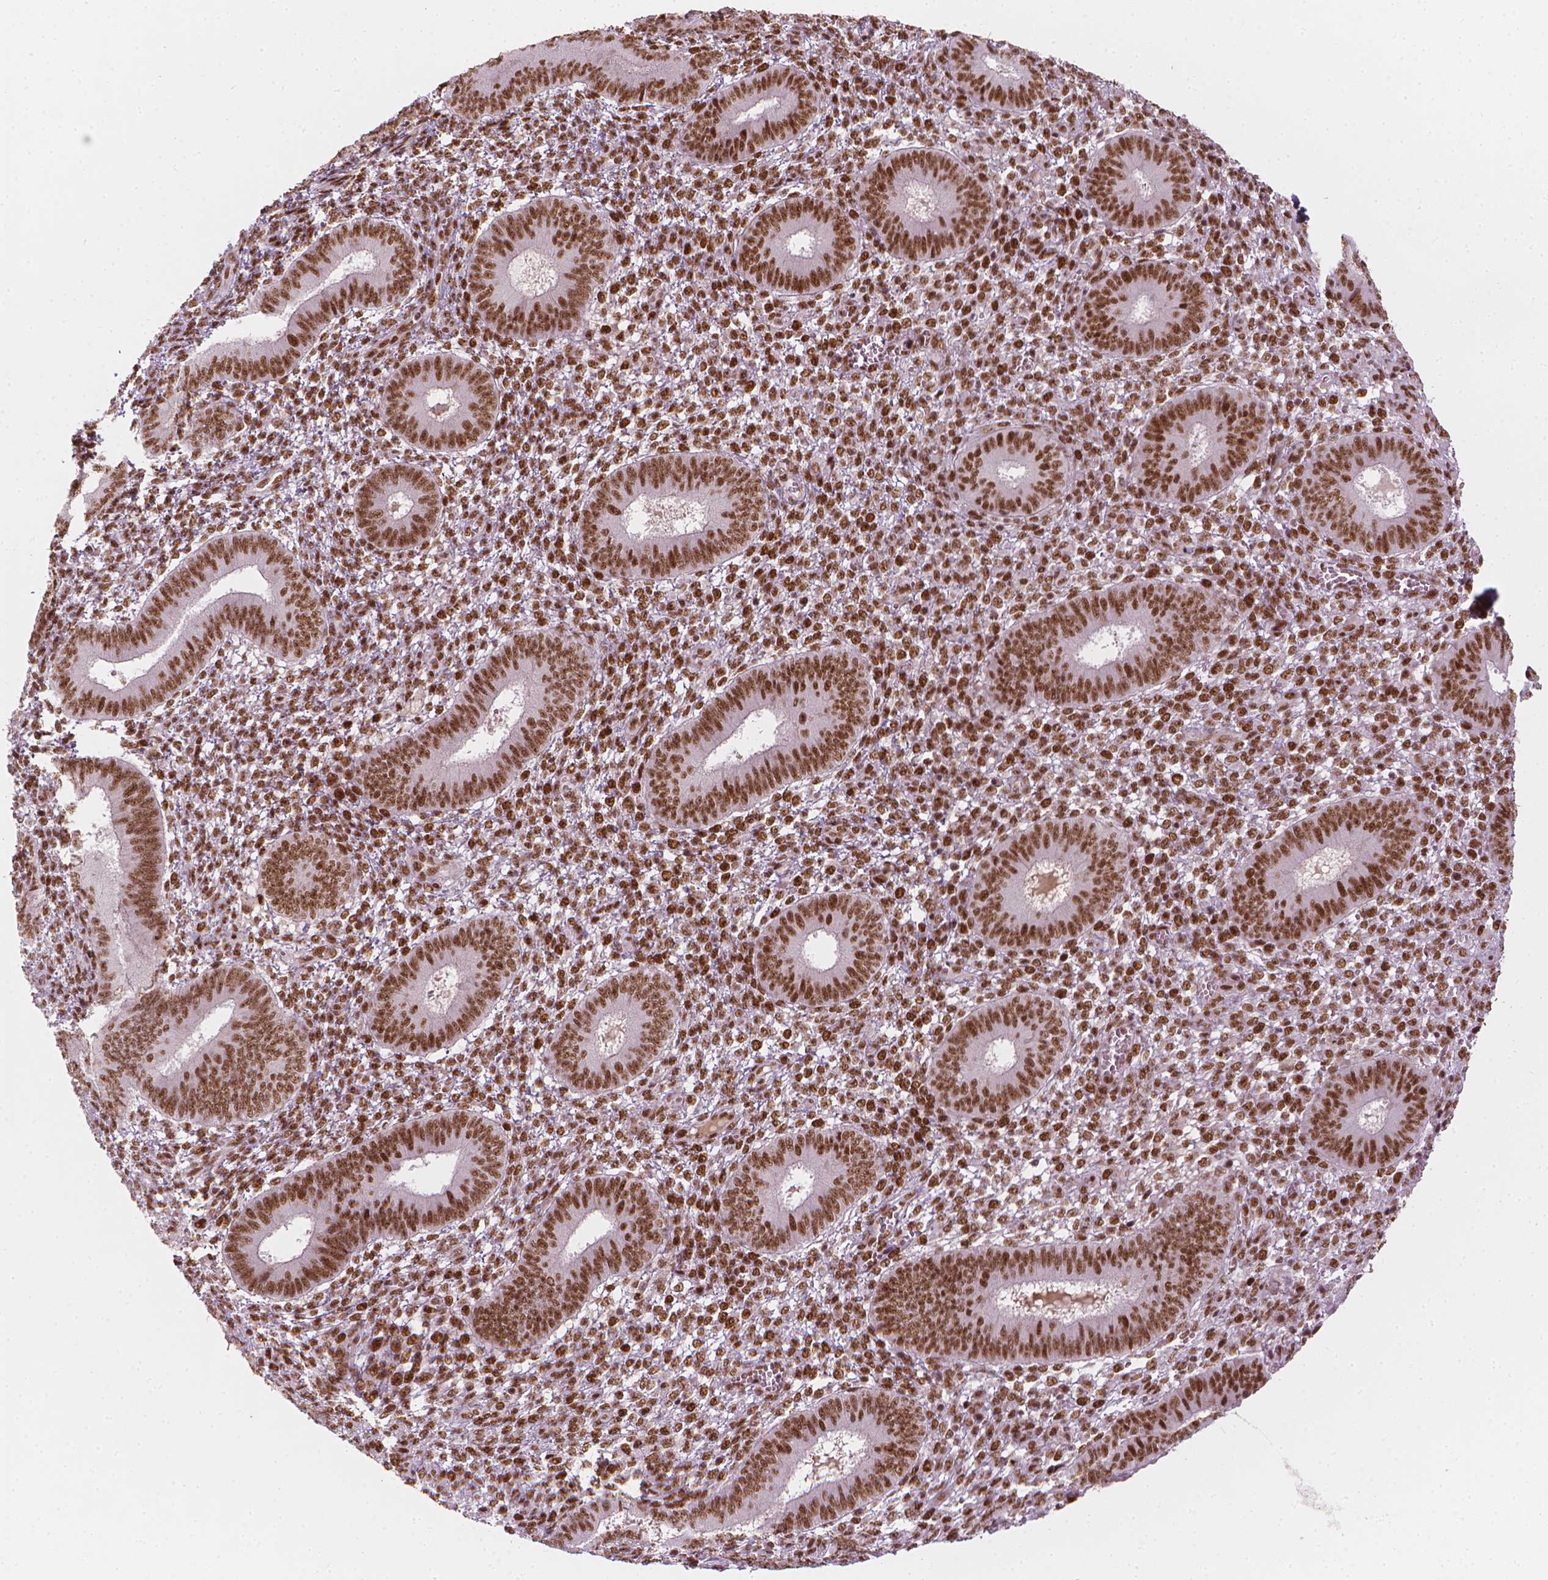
{"staining": {"intensity": "moderate", "quantity": ">75%", "location": "nuclear"}, "tissue": "endometrium", "cell_type": "Cells in endometrial stroma", "image_type": "normal", "snomed": [{"axis": "morphology", "description": "Normal tissue, NOS"}, {"axis": "topography", "description": "Endometrium"}], "caption": "Endometrium stained with DAB immunohistochemistry shows medium levels of moderate nuclear positivity in approximately >75% of cells in endometrial stroma.", "gene": "ELF2", "patient": {"sex": "female", "age": 42}}